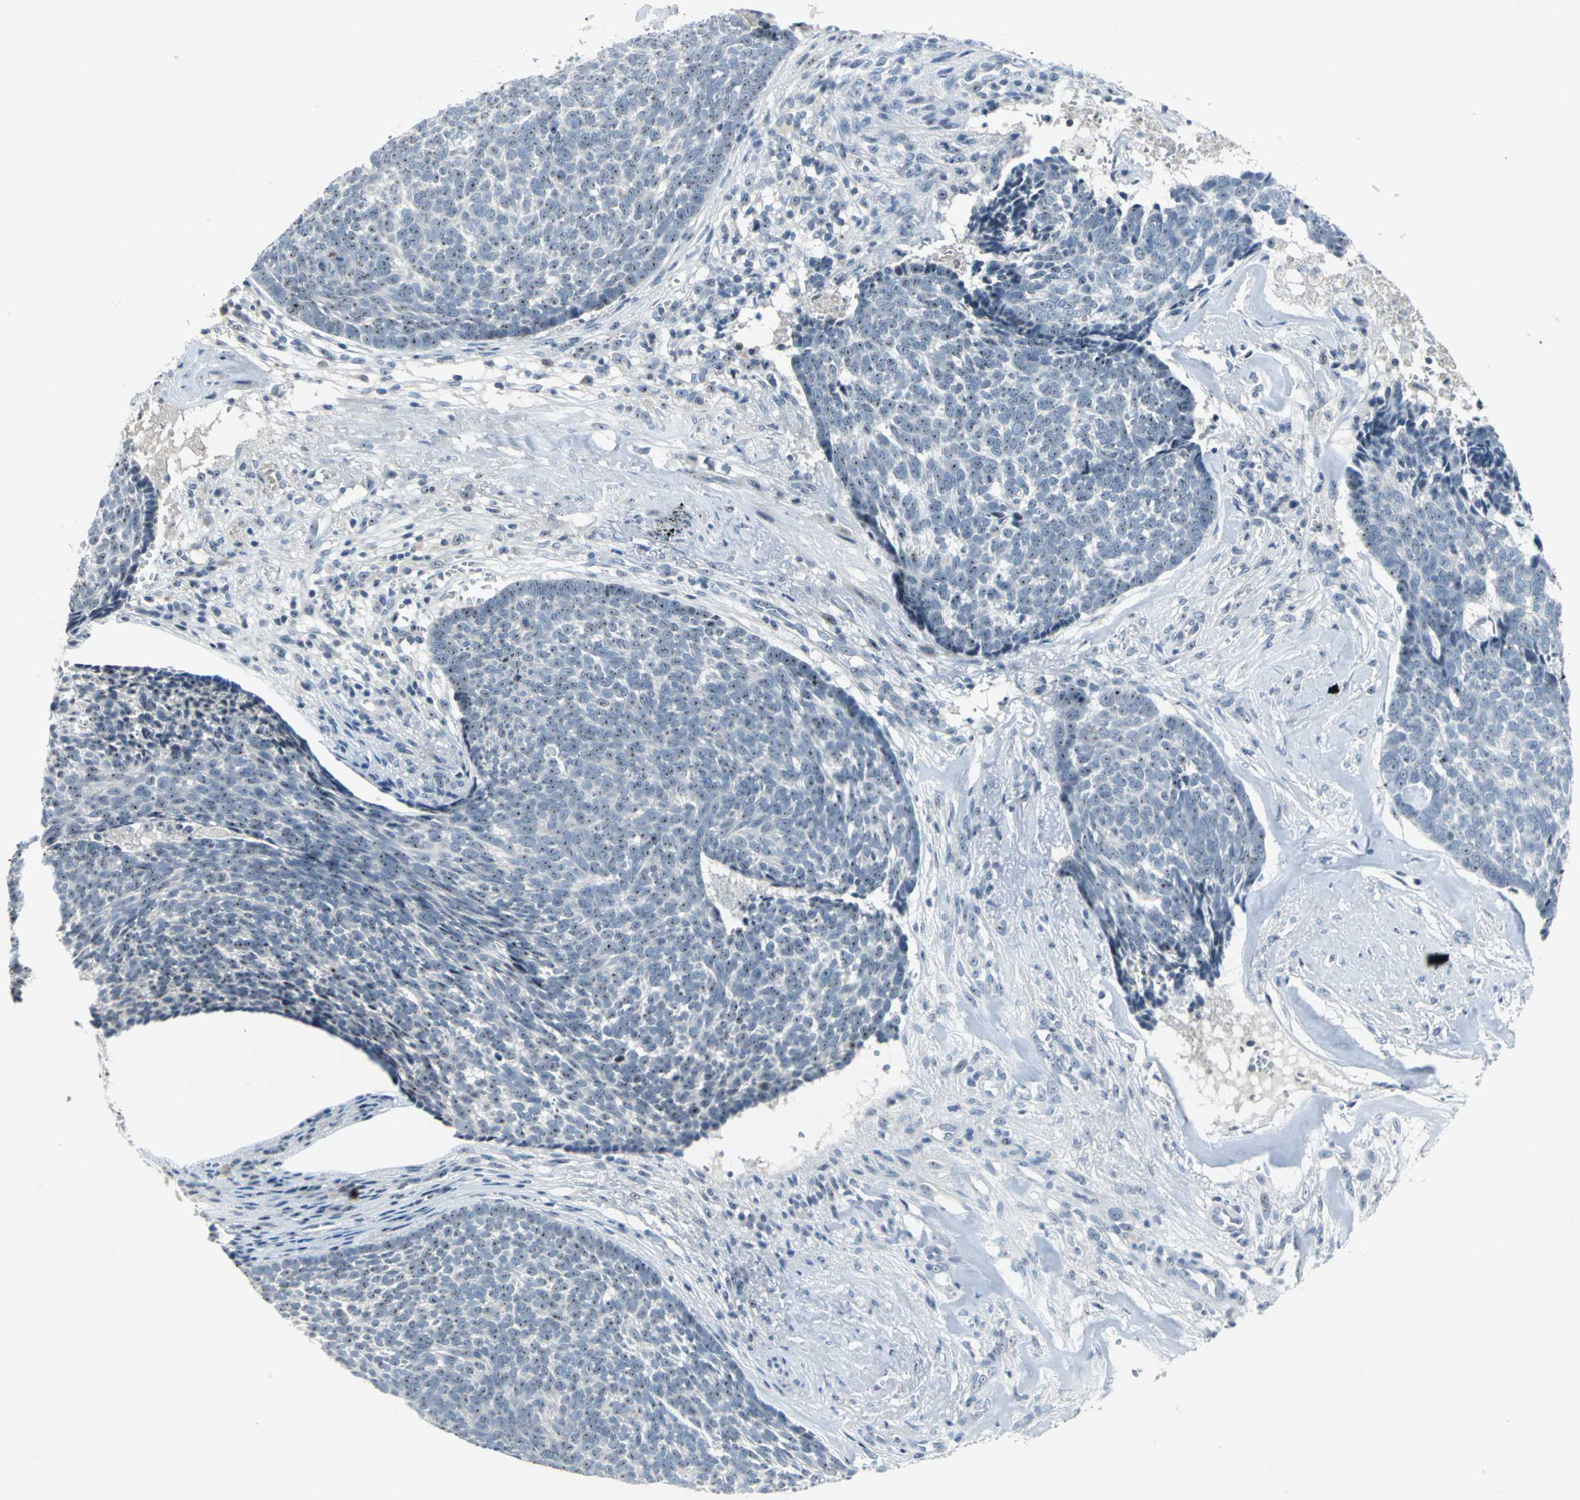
{"staining": {"intensity": "moderate", "quantity": ">75%", "location": "nuclear"}, "tissue": "skin cancer", "cell_type": "Tumor cells", "image_type": "cancer", "snomed": [{"axis": "morphology", "description": "Basal cell carcinoma"}, {"axis": "topography", "description": "Skin"}], "caption": "A medium amount of moderate nuclear expression is seen in approximately >75% of tumor cells in skin cancer tissue.", "gene": "MYBBP1A", "patient": {"sex": "male", "age": 84}}